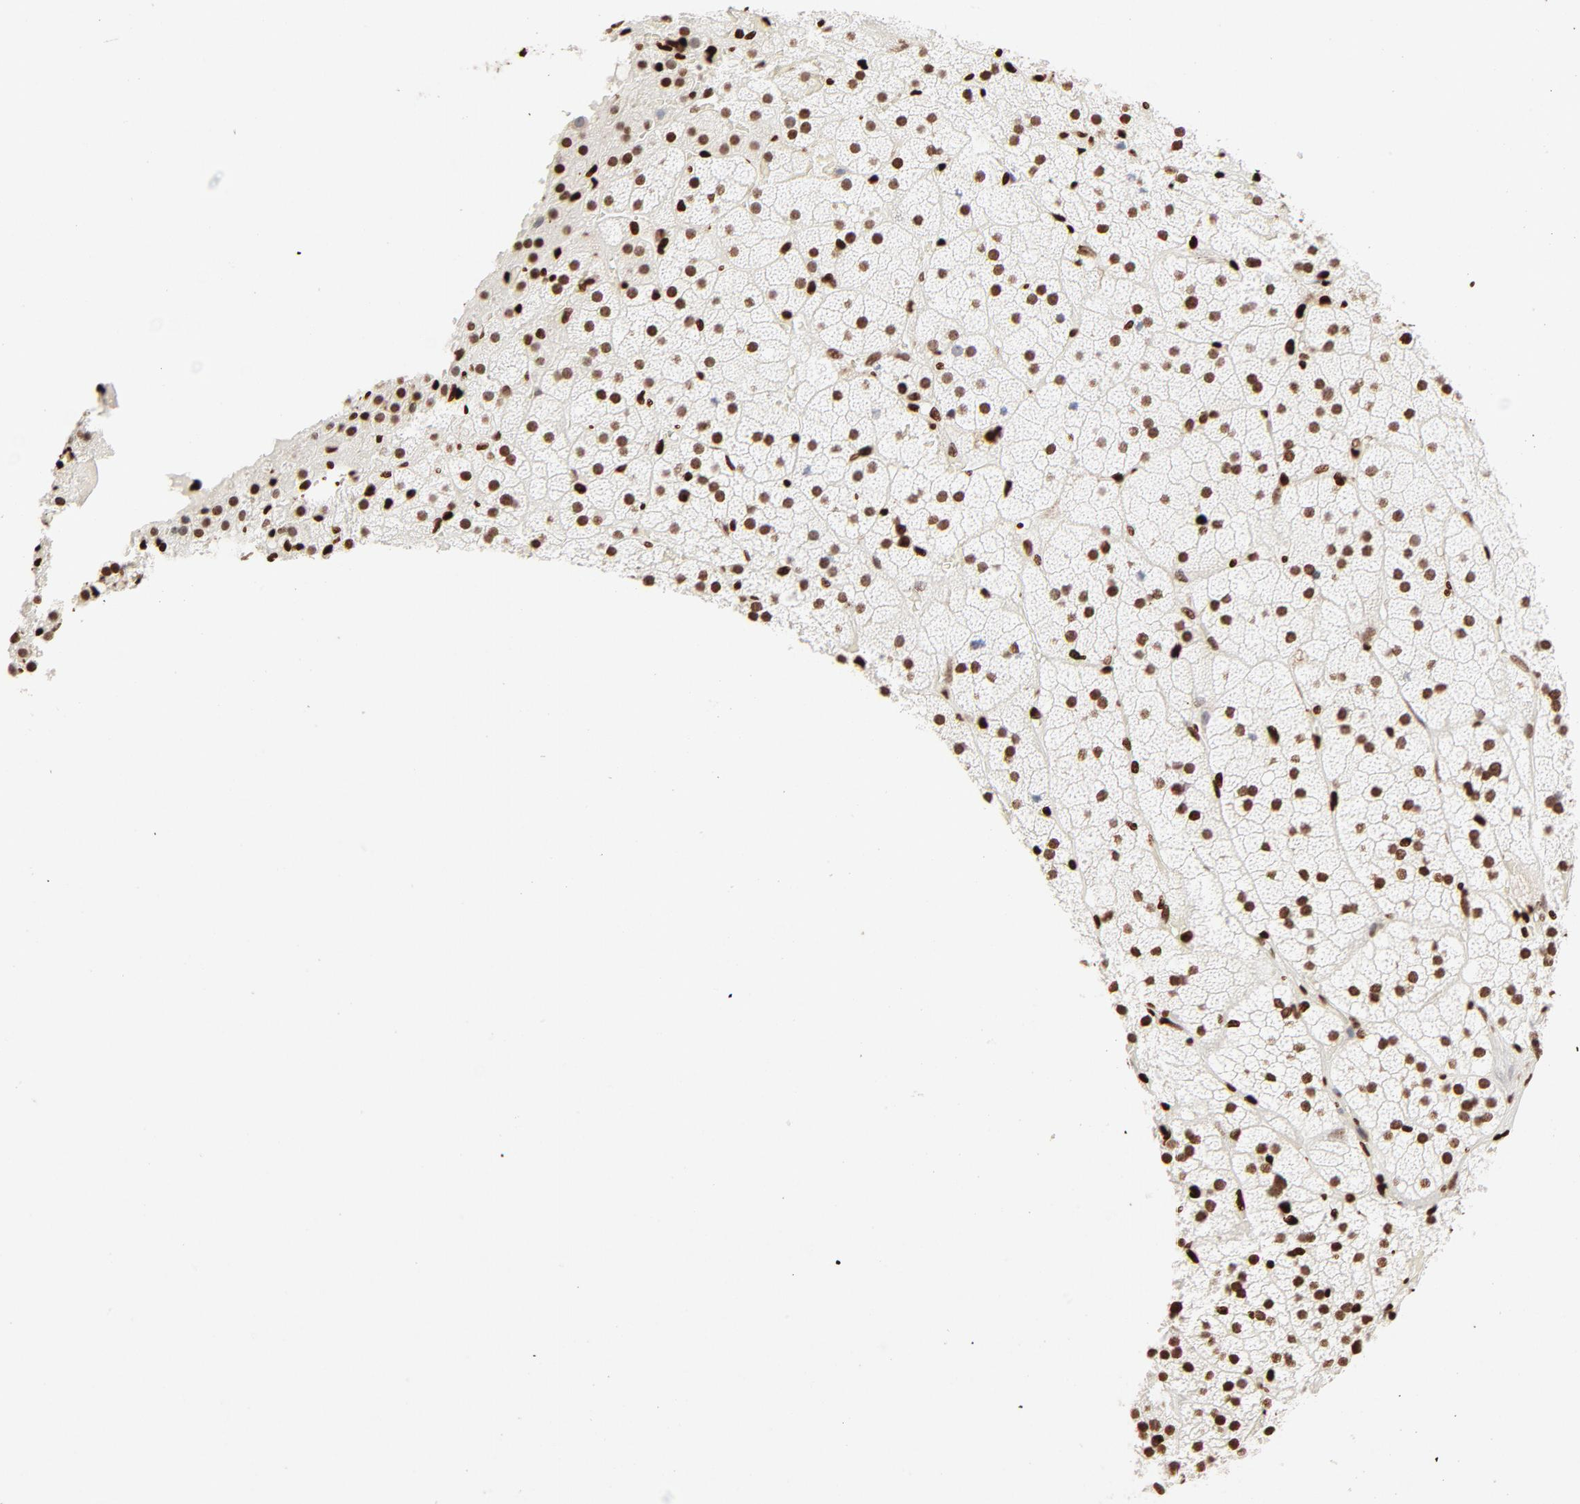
{"staining": {"intensity": "moderate", "quantity": ">75%", "location": "nuclear"}, "tissue": "adrenal gland", "cell_type": "Glandular cells", "image_type": "normal", "snomed": [{"axis": "morphology", "description": "Normal tissue, NOS"}, {"axis": "topography", "description": "Adrenal gland"}], "caption": "IHC histopathology image of benign adrenal gland: human adrenal gland stained using IHC demonstrates medium levels of moderate protein expression localized specifically in the nuclear of glandular cells, appearing as a nuclear brown color.", "gene": "HMGB1", "patient": {"sex": "male", "age": 35}}